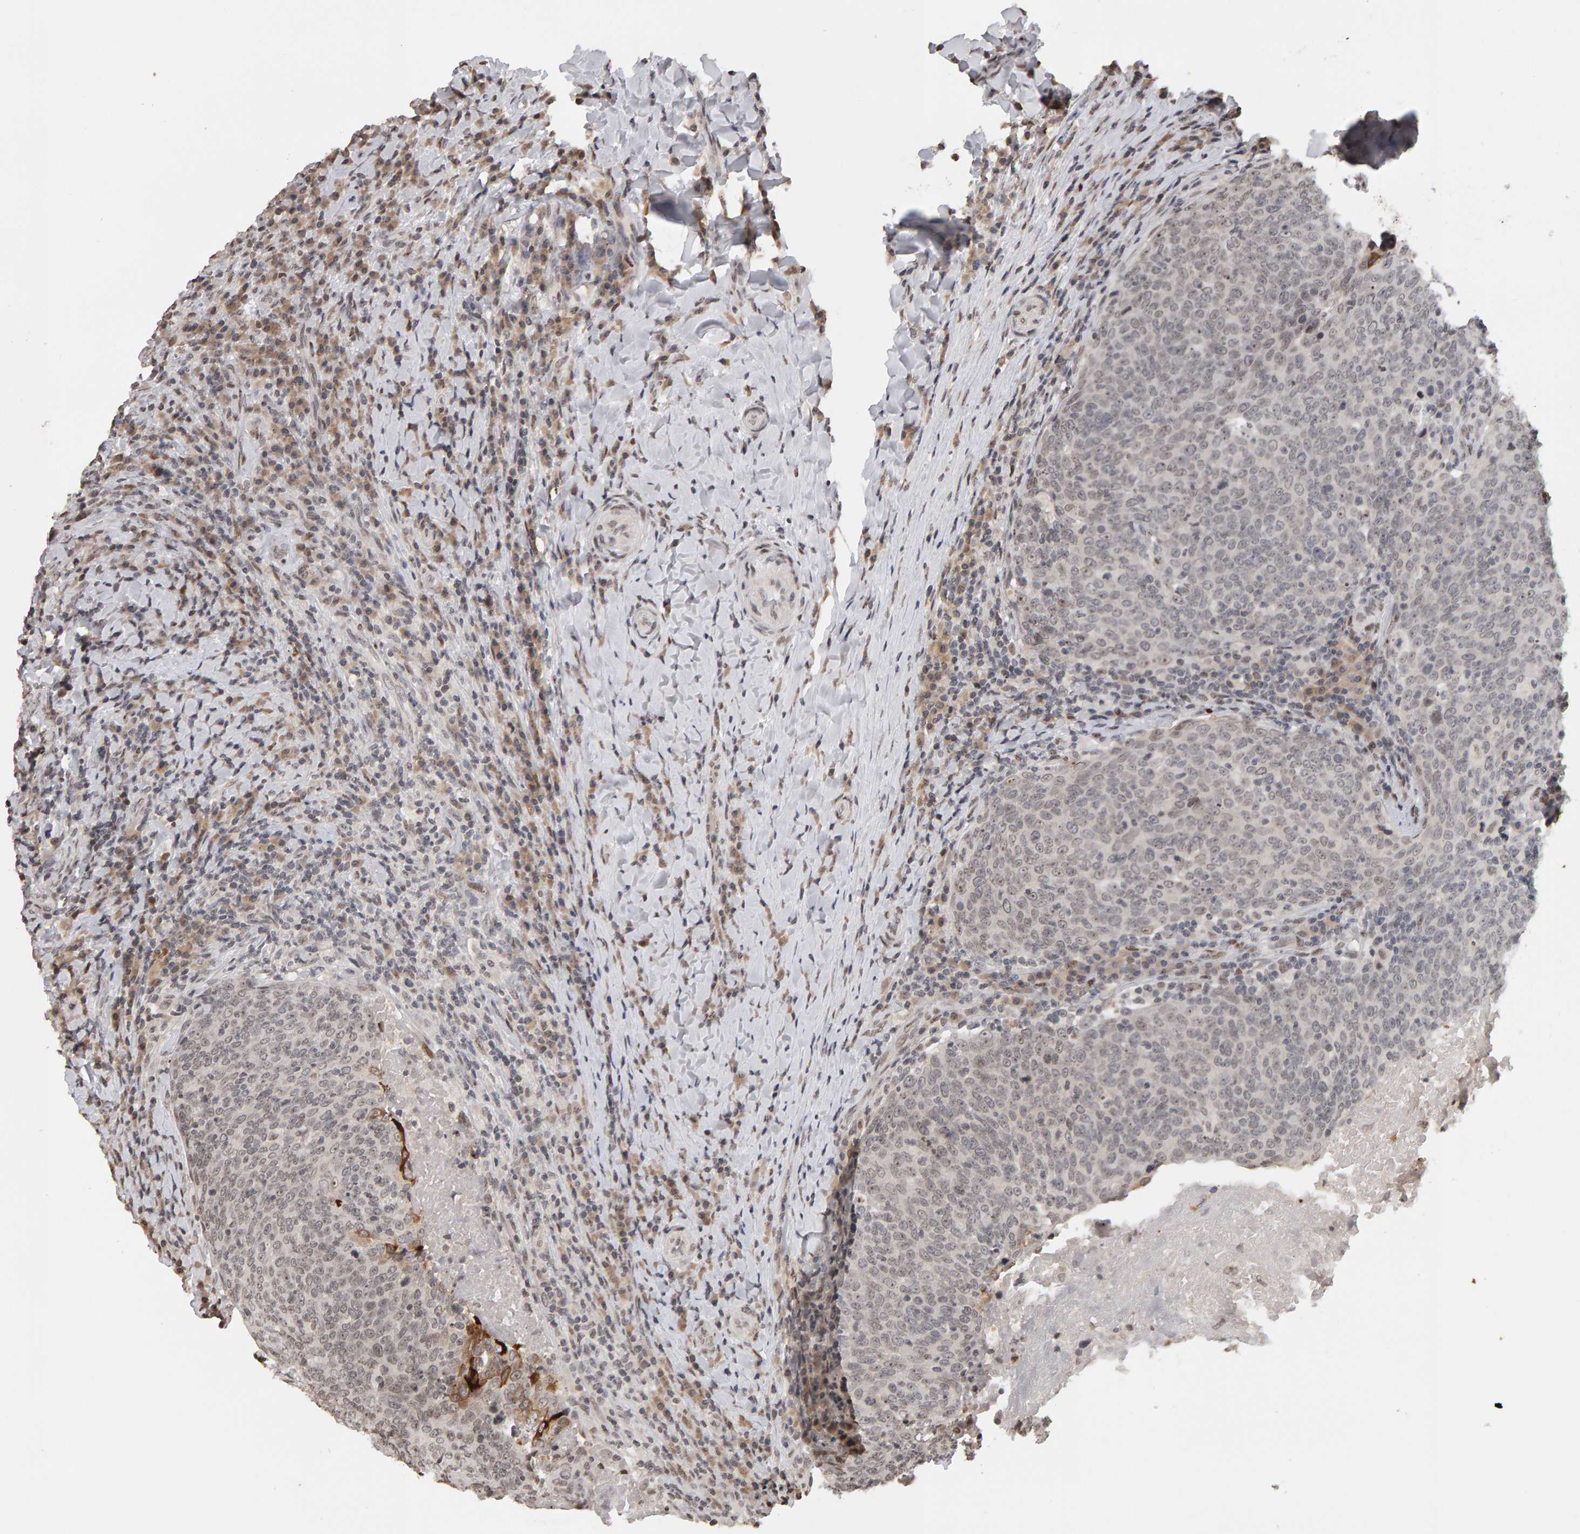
{"staining": {"intensity": "weak", "quantity": "25%-75%", "location": "nuclear"}, "tissue": "head and neck cancer", "cell_type": "Tumor cells", "image_type": "cancer", "snomed": [{"axis": "morphology", "description": "Squamous cell carcinoma, NOS"}, {"axis": "morphology", "description": "Squamous cell carcinoma, metastatic, NOS"}, {"axis": "topography", "description": "Lymph node"}, {"axis": "topography", "description": "Head-Neck"}], "caption": "Metastatic squamous cell carcinoma (head and neck) stained with a brown dye demonstrates weak nuclear positive positivity in approximately 25%-75% of tumor cells.", "gene": "TRAM1", "patient": {"sex": "male", "age": 62}}